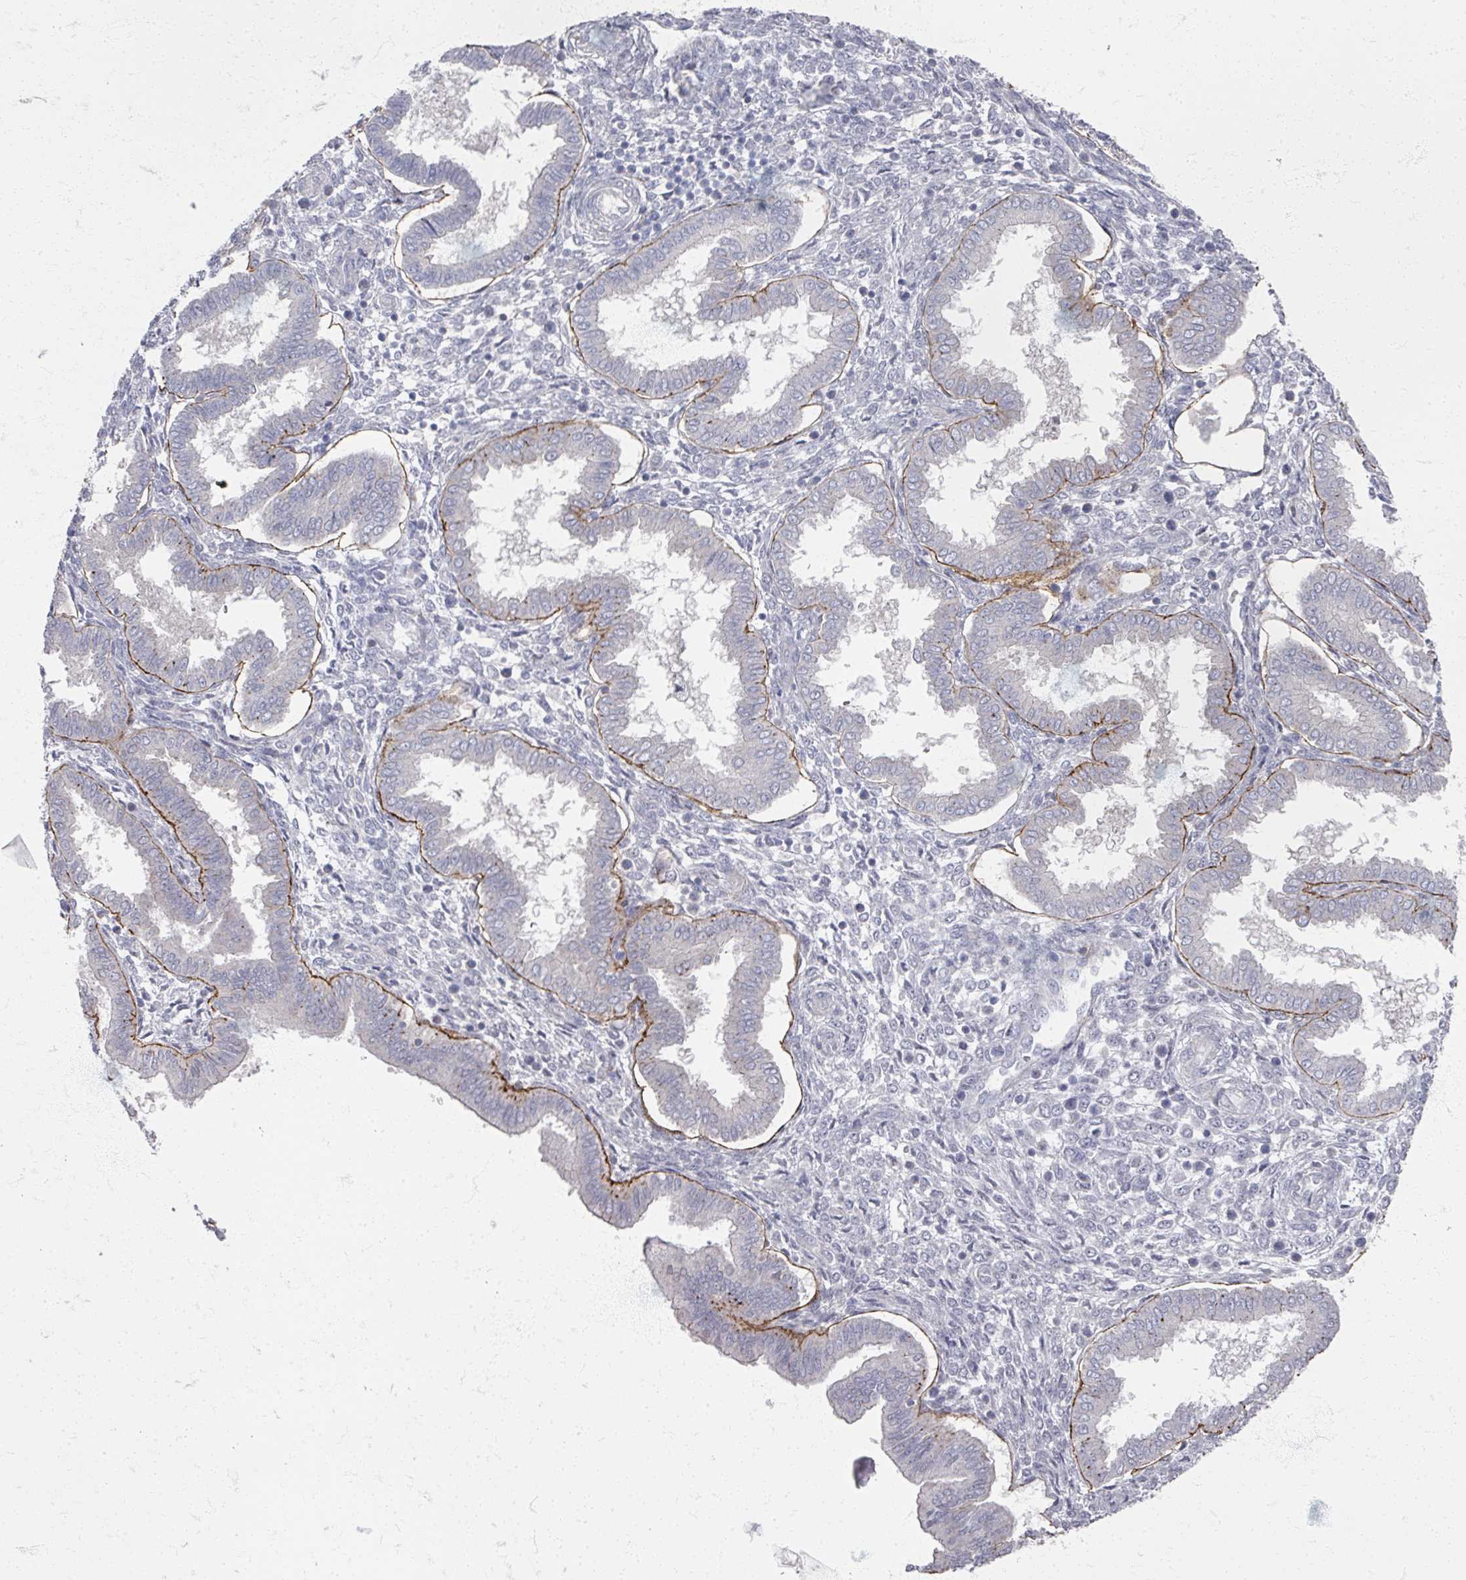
{"staining": {"intensity": "negative", "quantity": "none", "location": "none"}, "tissue": "endometrium", "cell_type": "Cells in endometrial stroma", "image_type": "normal", "snomed": [{"axis": "morphology", "description": "Normal tissue, NOS"}, {"axis": "topography", "description": "Endometrium"}], "caption": "IHC histopathology image of normal endometrium: human endometrium stained with DAB (3,3'-diaminobenzidine) displays no significant protein staining in cells in endometrial stroma. Nuclei are stained in blue.", "gene": "TTYH3", "patient": {"sex": "female", "age": 24}}